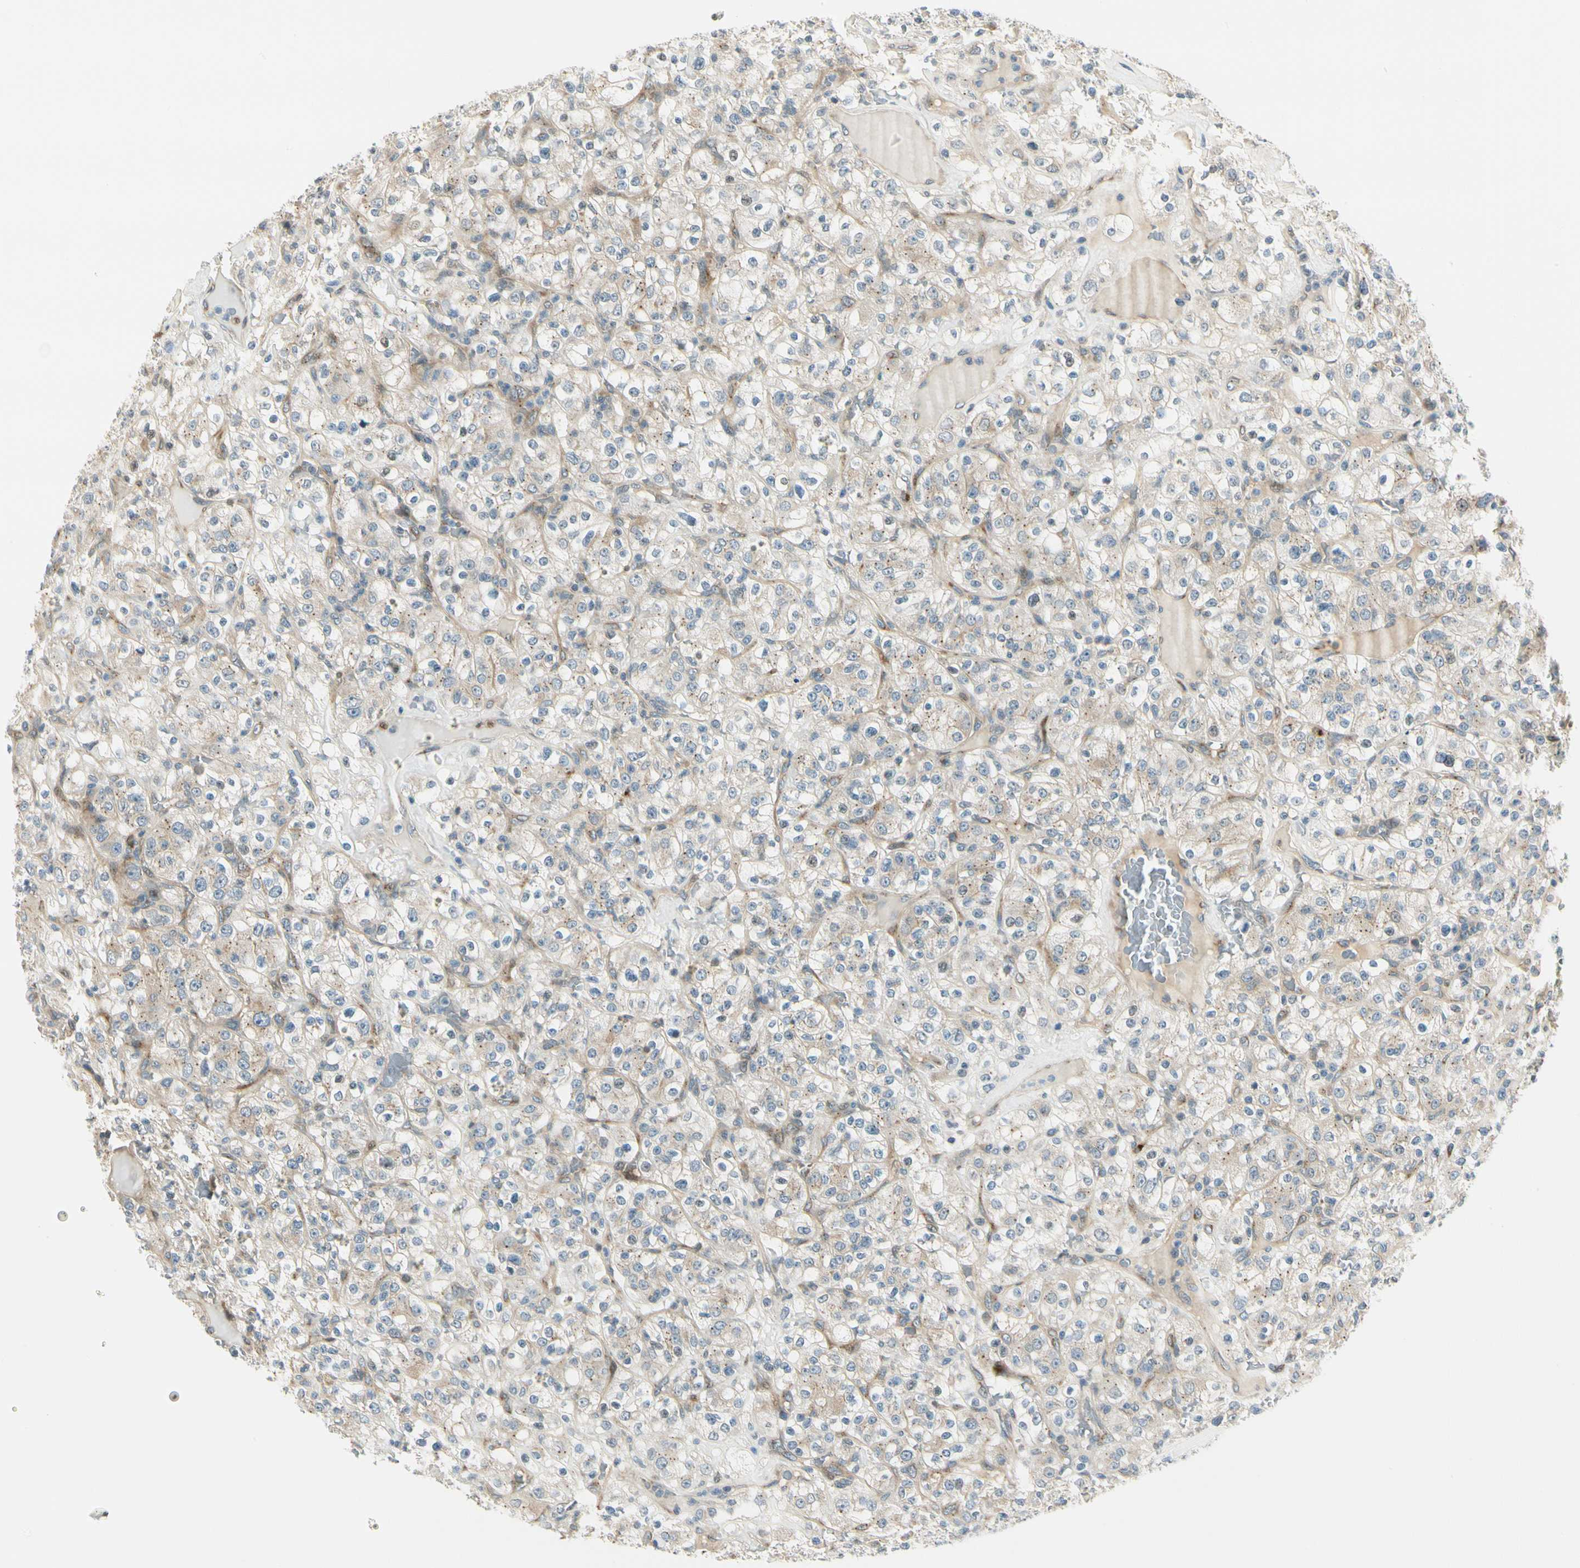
{"staining": {"intensity": "weak", "quantity": ">75%", "location": "cytoplasmic/membranous"}, "tissue": "renal cancer", "cell_type": "Tumor cells", "image_type": "cancer", "snomed": [{"axis": "morphology", "description": "Normal tissue, NOS"}, {"axis": "morphology", "description": "Adenocarcinoma, NOS"}, {"axis": "topography", "description": "Kidney"}], "caption": "A micrograph of renal adenocarcinoma stained for a protein demonstrates weak cytoplasmic/membranous brown staining in tumor cells. (IHC, brightfield microscopy, high magnification).", "gene": "MANSC1", "patient": {"sex": "female", "age": 72}}